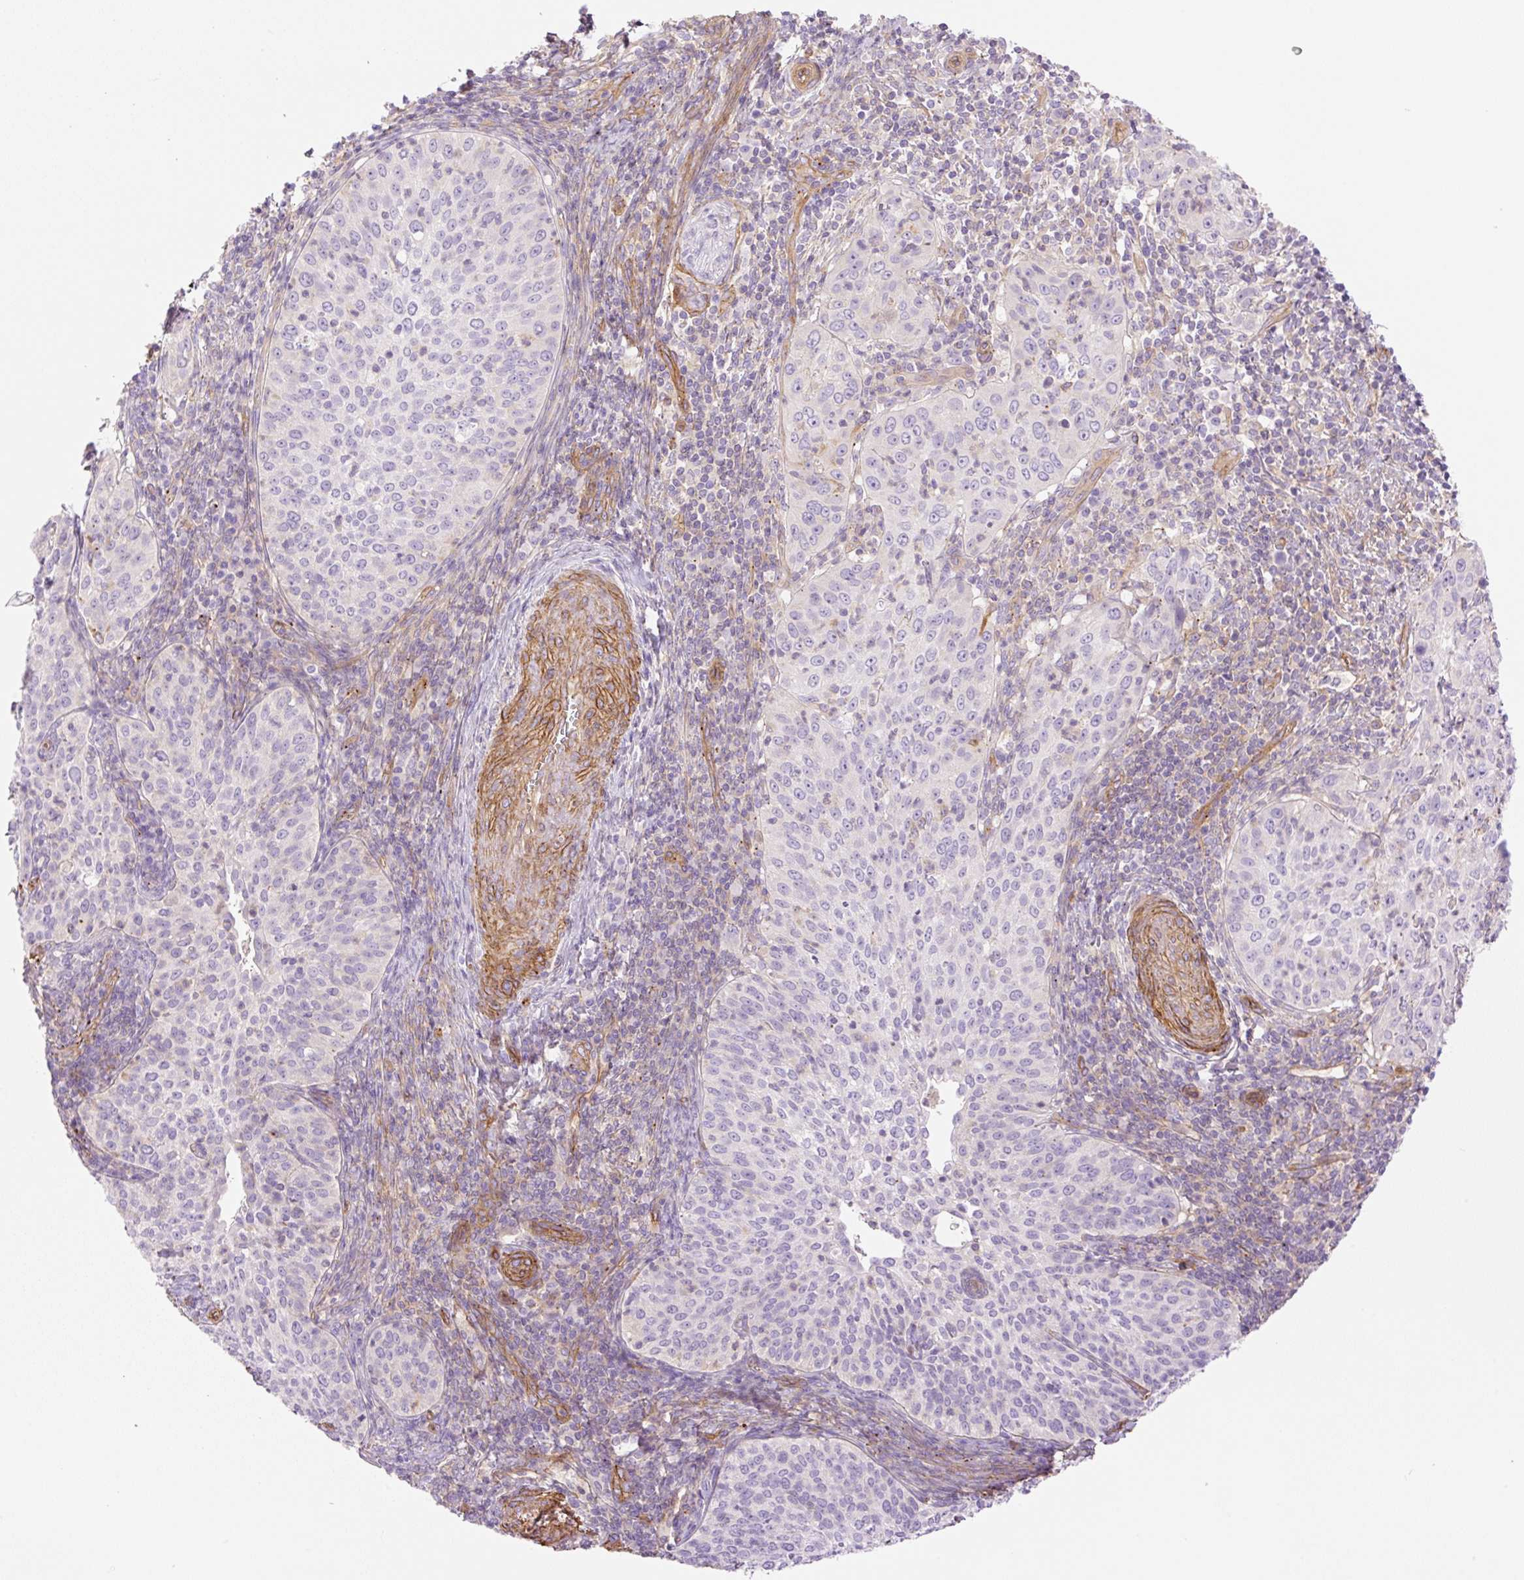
{"staining": {"intensity": "negative", "quantity": "none", "location": "none"}, "tissue": "cervical cancer", "cell_type": "Tumor cells", "image_type": "cancer", "snomed": [{"axis": "morphology", "description": "Squamous cell carcinoma, NOS"}, {"axis": "topography", "description": "Cervix"}], "caption": "Immunohistochemistry of squamous cell carcinoma (cervical) displays no expression in tumor cells. (Brightfield microscopy of DAB immunohistochemistry (IHC) at high magnification).", "gene": "EHD3", "patient": {"sex": "female", "age": 30}}